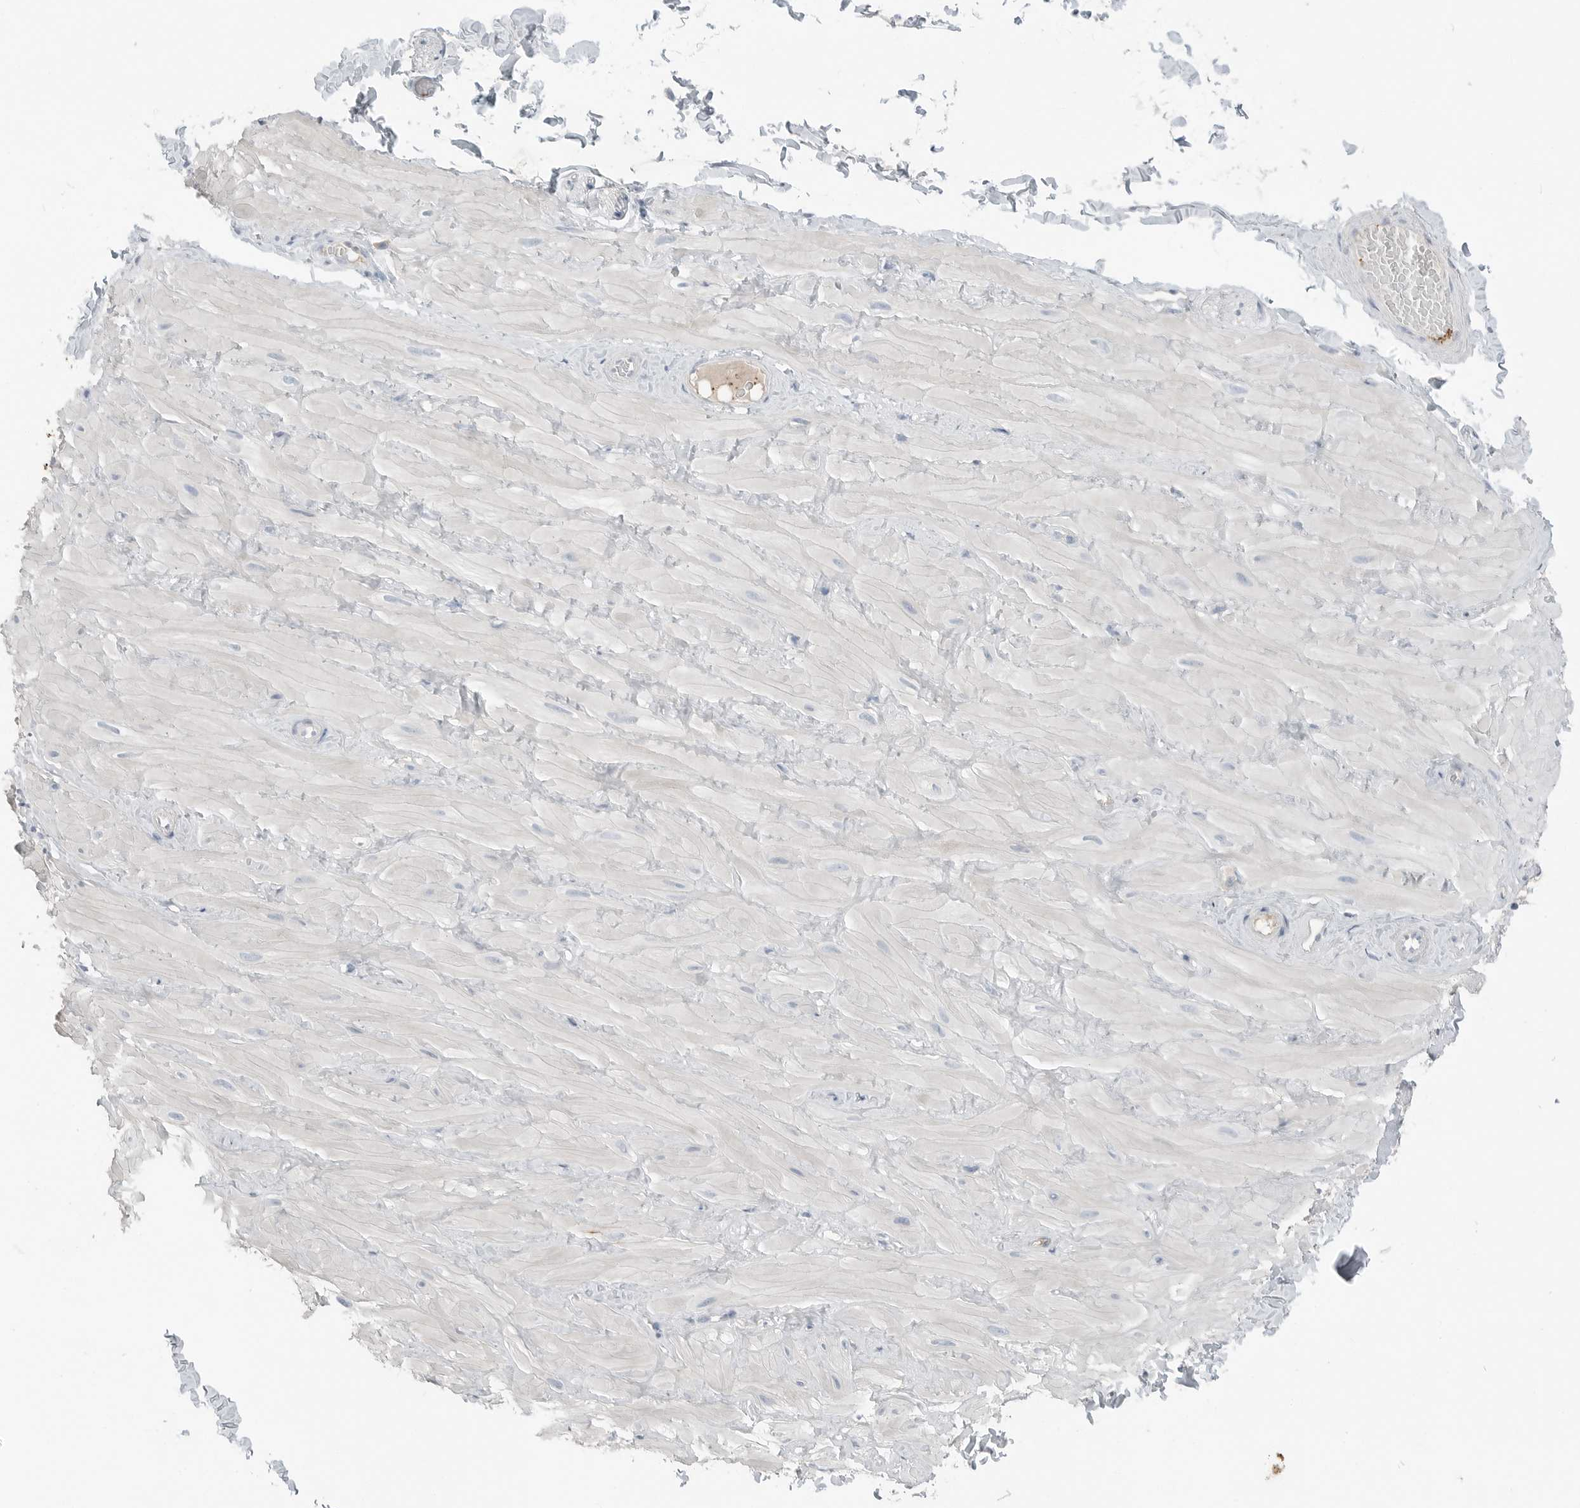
{"staining": {"intensity": "negative", "quantity": "none", "location": "none"}, "tissue": "adipose tissue", "cell_type": "Adipocytes", "image_type": "normal", "snomed": [{"axis": "morphology", "description": "Normal tissue, NOS"}, {"axis": "topography", "description": "Adipose tissue"}, {"axis": "topography", "description": "Vascular tissue"}, {"axis": "topography", "description": "Peripheral nerve tissue"}], "caption": "DAB (3,3'-diaminobenzidine) immunohistochemical staining of normal human adipose tissue demonstrates no significant positivity in adipocytes. (Brightfield microscopy of DAB immunohistochemistry (IHC) at high magnification).", "gene": "SERPINB7", "patient": {"sex": "male", "age": 25}}